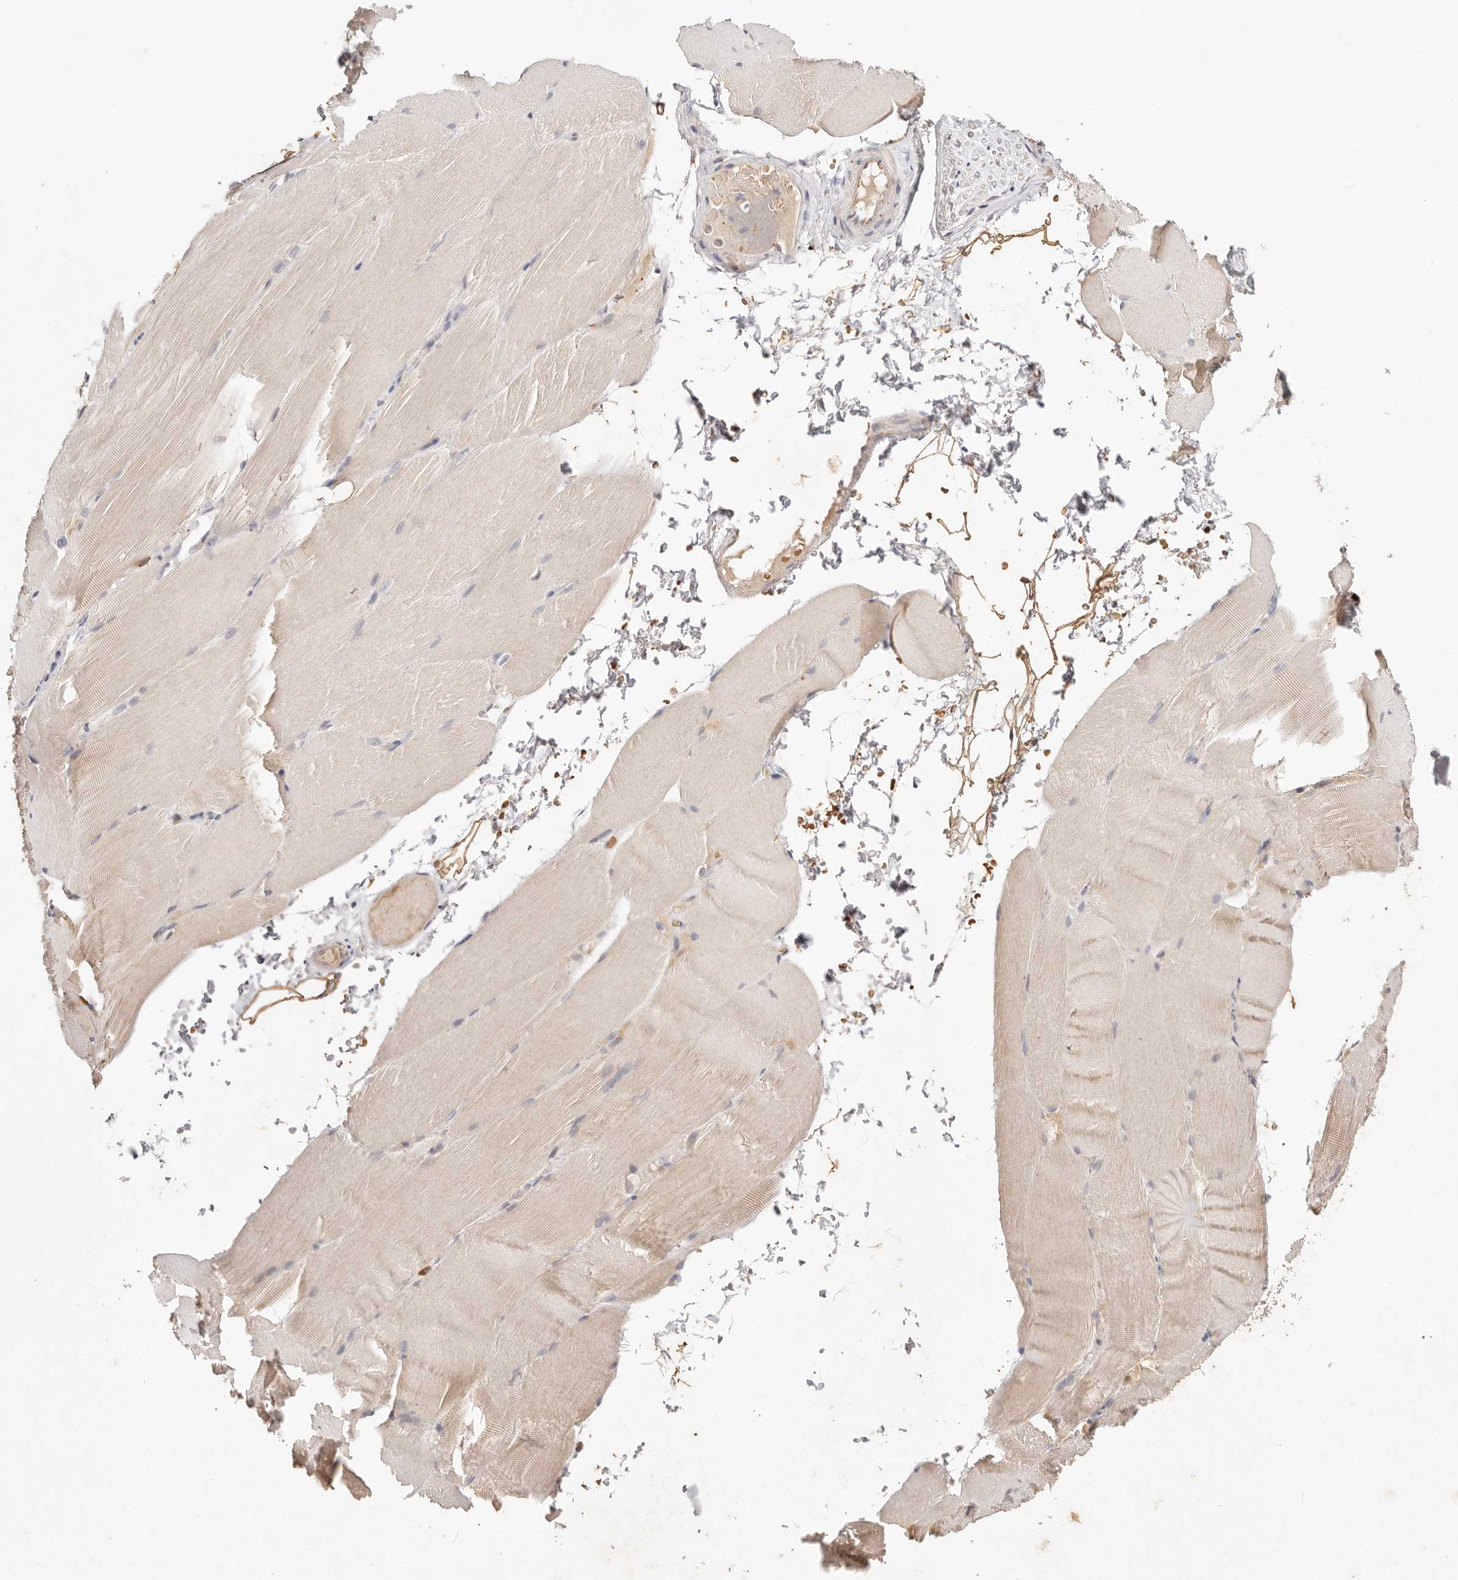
{"staining": {"intensity": "weak", "quantity": "25%-75%", "location": "cytoplasmic/membranous"}, "tissue": "skeletal muscle", "cell_type": "Myocytes", "image_type": "normal", "snomed": [{"axis": "morphology", "description": "Normal tissue, NOS"}, {"axis": "topography", "description": "Skeletal muscle"}, {"axis": "topography", "description": "Parathyroid gland"}], "caption": "IHC (DAB) staining of benign skeletal muscle demonstrates weak cytoplasmic/membranous protein staining in about 25%-75% of myocytes. (Brightfield microscopy of DAB IHC at high magnification).", "gene": "CXADR", "patient": {"sex": "female", "age": 37}}